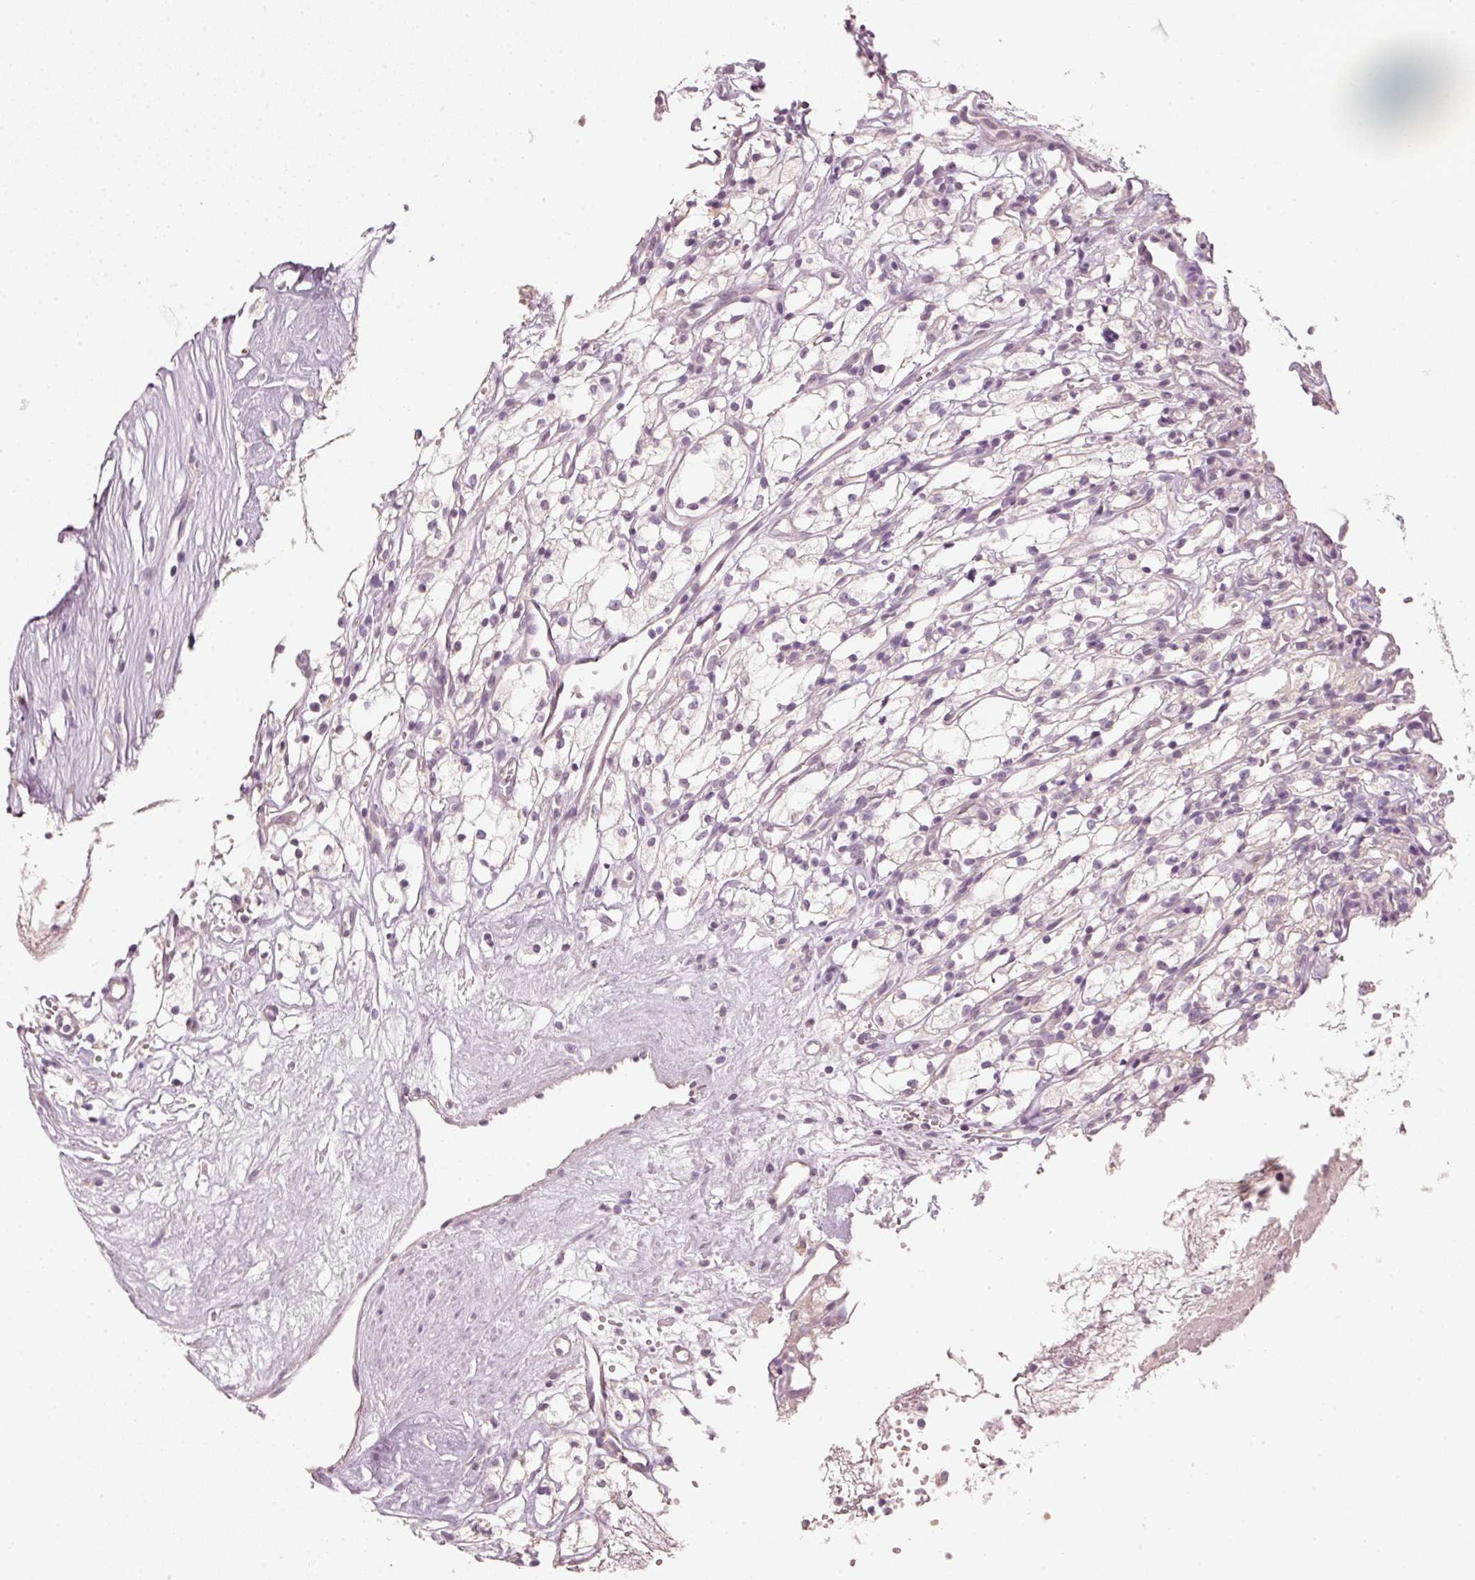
{"staining": {"intensity": "negative", "quantity": "none", "location": "none"}, "tissue": "renal cancer", "cell_type": "Tumor cells", "image_type": "cancer", "snomed": [{"axis": "morphology", "description": "Adenocarcinoma, NOS"}, {"axis": "topography", "description": "Kidney"}], "caption": "An image of human renal cancer (adenocarcinoma) is negative for staining in tumor cells.", "gene": "STEAP1", "patient": {"sex": "male", "age": 59}}